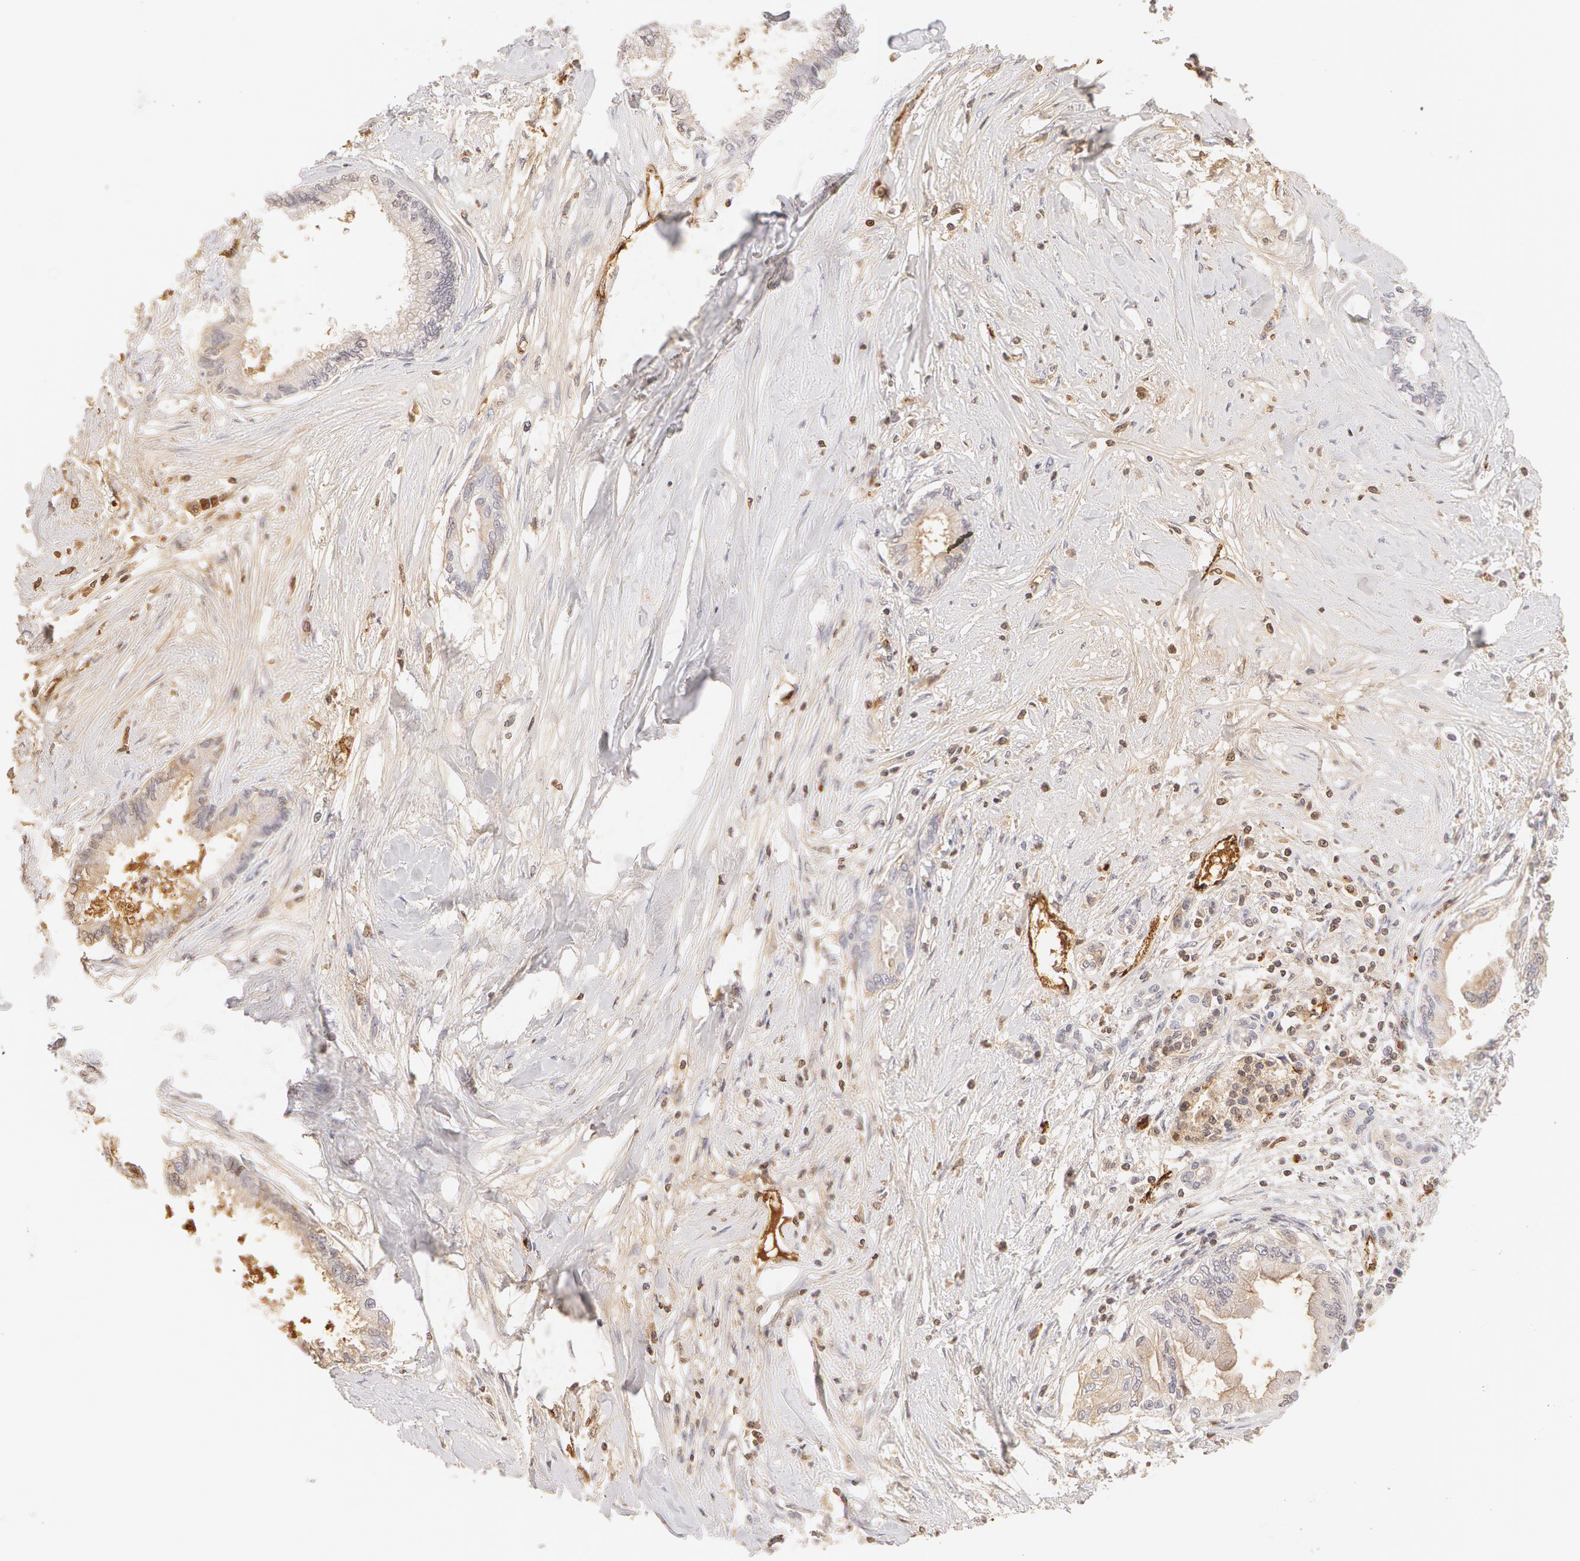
{"staining": {"intensity": "negative", "quantity": "none", "location": "none"}, "tissue": "pancreatic cancer", "cell_type": "Tumor cells", "image_type": "cancer", "snomed": [{"axis": "morphology", "description": "Adenocarcinoma, NOS"}, {"axis": "topography", "description": "Pancreas"}], "caption": "Tumor cells show no significant positivity in pancreatic cancer (adenocarcinoma).", "gene": "VWF", "patient": {"sex": "female", "age": 64}}